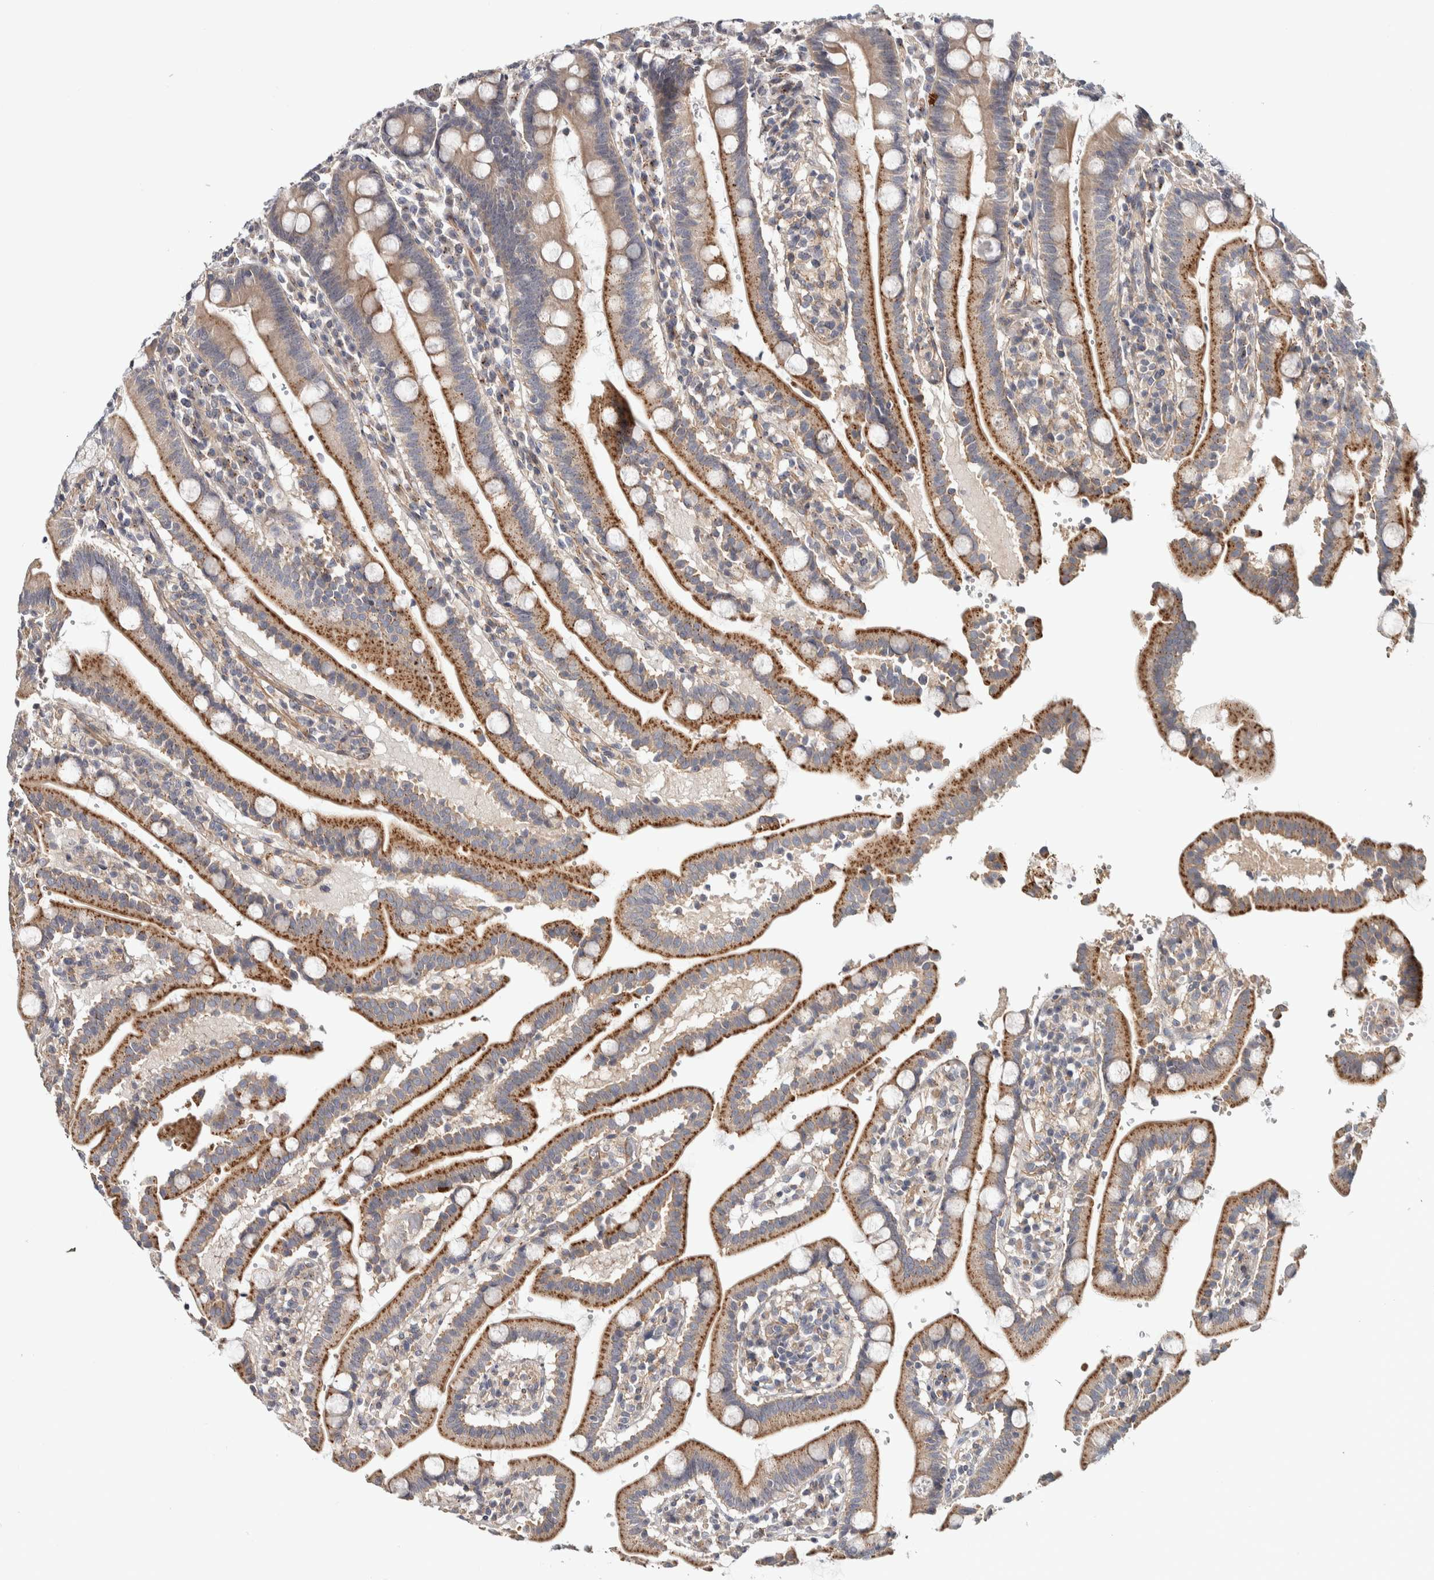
{"staining": {"intensity": "strong", "quantity": "25%-75%", "location": "cytoplasmic/membranous"}, "tissue": "duodenum", "cell_type": "Glandular cells", "image_type": "normal", "snomed": [{"axis": "morphology", "description": "Normal tissue, NOS"}, {"axis": "topography", "description": "Small intestine, NOS"}], "caption": "A brown stain shows strong cytoplasmic/membranous positivity of a protein in glandular cells of unremarkable duodenum. The staining was performed using DAB, with brown indicating positive protein expression. Nuclei are stained blue with hematoxylin.", "gene": "CHMP4C", "patient": {"sex": "female", "age": 71}}